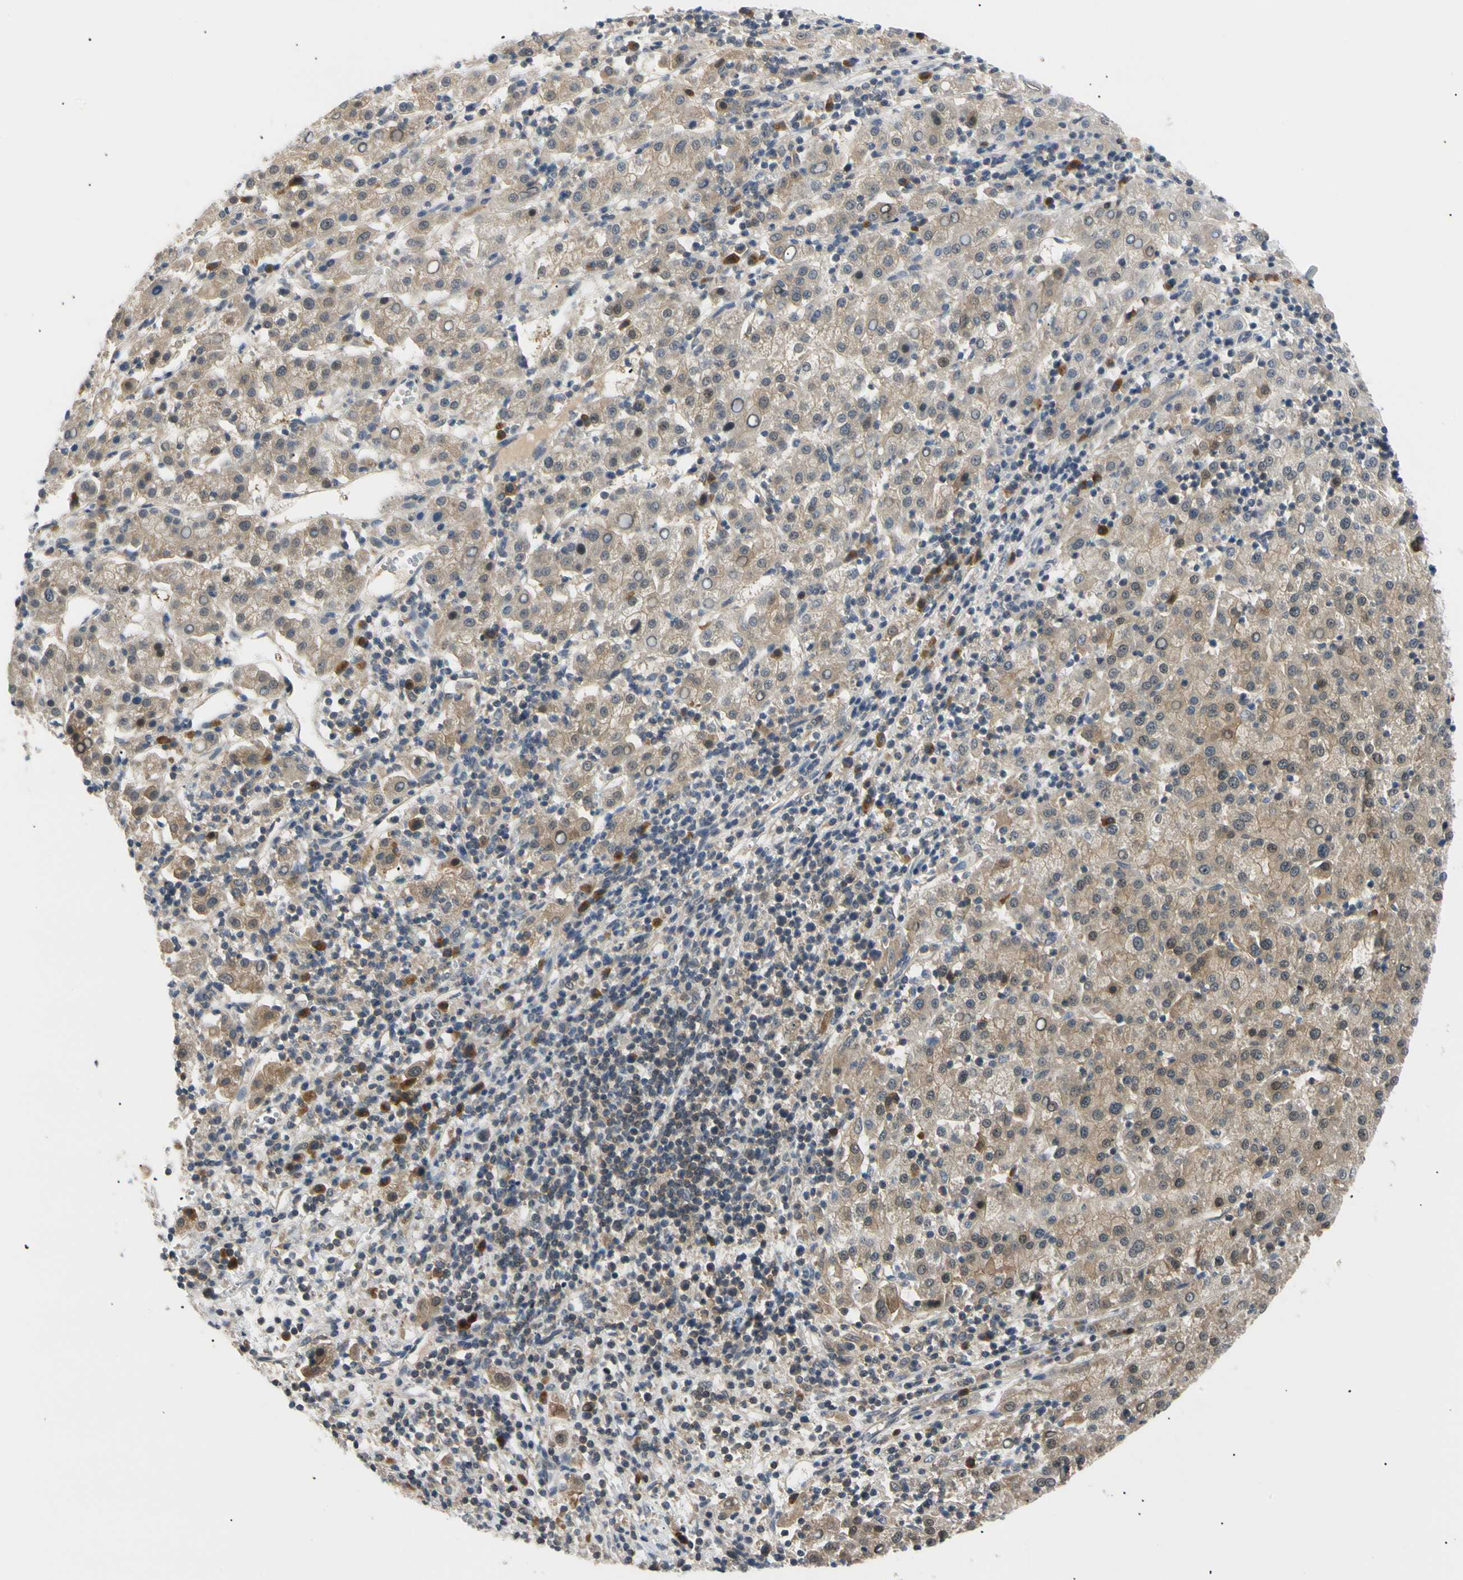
{"staining": {"intensity": "weak", "quantity": ">75%", "location": "cytoplasmic/membranous"}, "tissue": "liver cancer", "cell_type": "Tumor cells", "image_type": "cancer", "snomed": [{"axis": "morphology", "description": "Carcinoma, Hepatocellular, NOS"}, {"axis": "topography", "description": "Liver"}], "caption": "Immunohistochemical staining of hepatocellular carcinoma (liver) displays weak cytoplasmic/membranous protein staining in about >75% of tumor cells.", "gene": "SEC23B", "patient": {"sex": "female", "age": 58}}